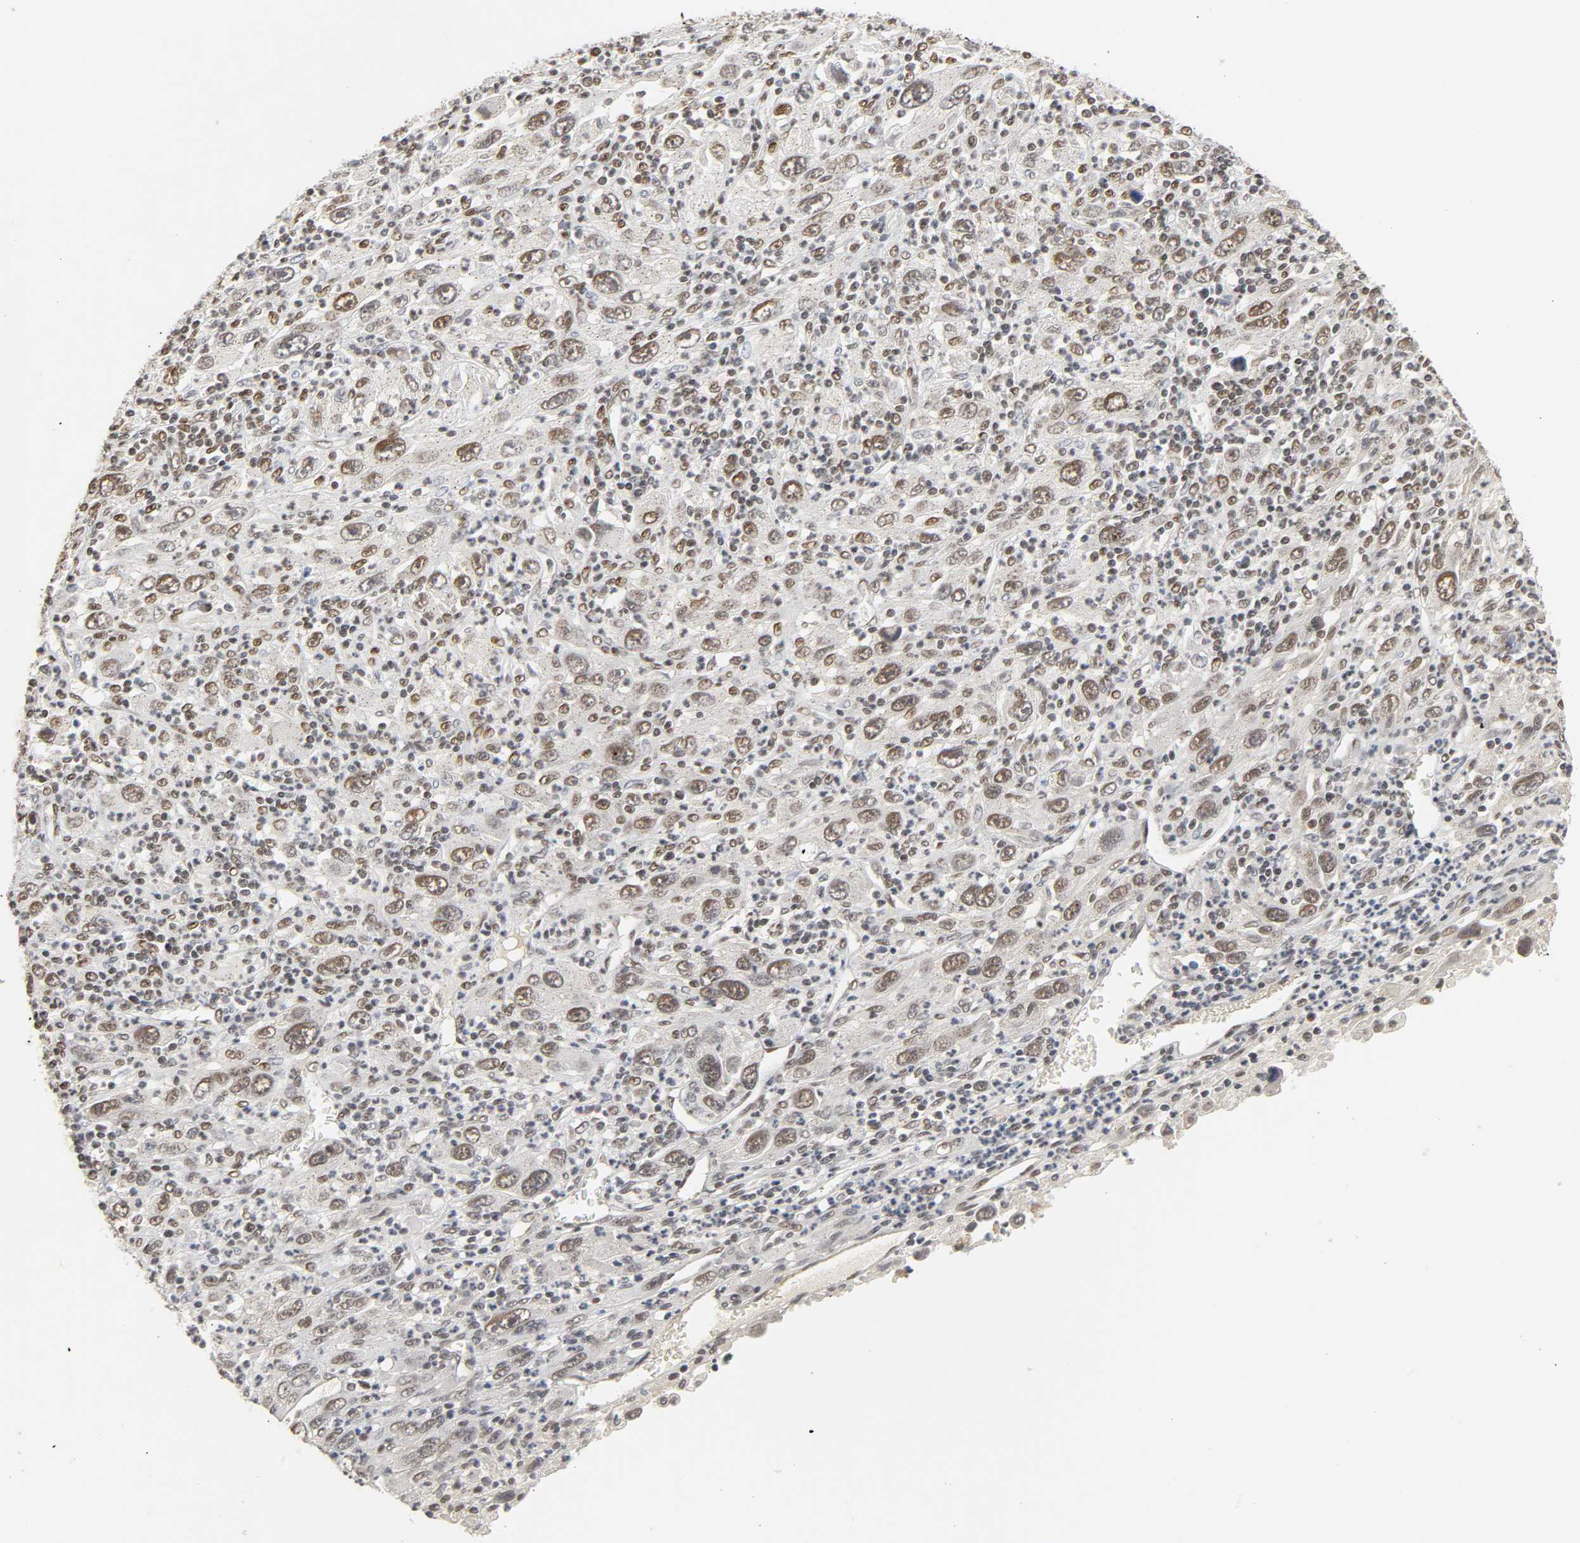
{"staining": {"intensity": "moderate", "quantity": "25%-75%", "location": "nuclear"}, "tissue": "melanoma", "cell_type": "Tumor cells", "image_type": "cancer", "snomed": [{"axis": "morphology", "description": "Malignant melanoma, Metastatic site"}, {"axis": "topography", "description": "Skin"}], "caption": "Immunohistochemistry micrograph of neoplastic tissue: malignant melanoma (metastatic site) stained using IHC demonstrates medium levels of moderate protein expression localized specifically in the nuclear of tumor cells, appearing as a nuclear brown color.", "gene": "NCOA6", "patient": {"sex": "female", "age": 56}}